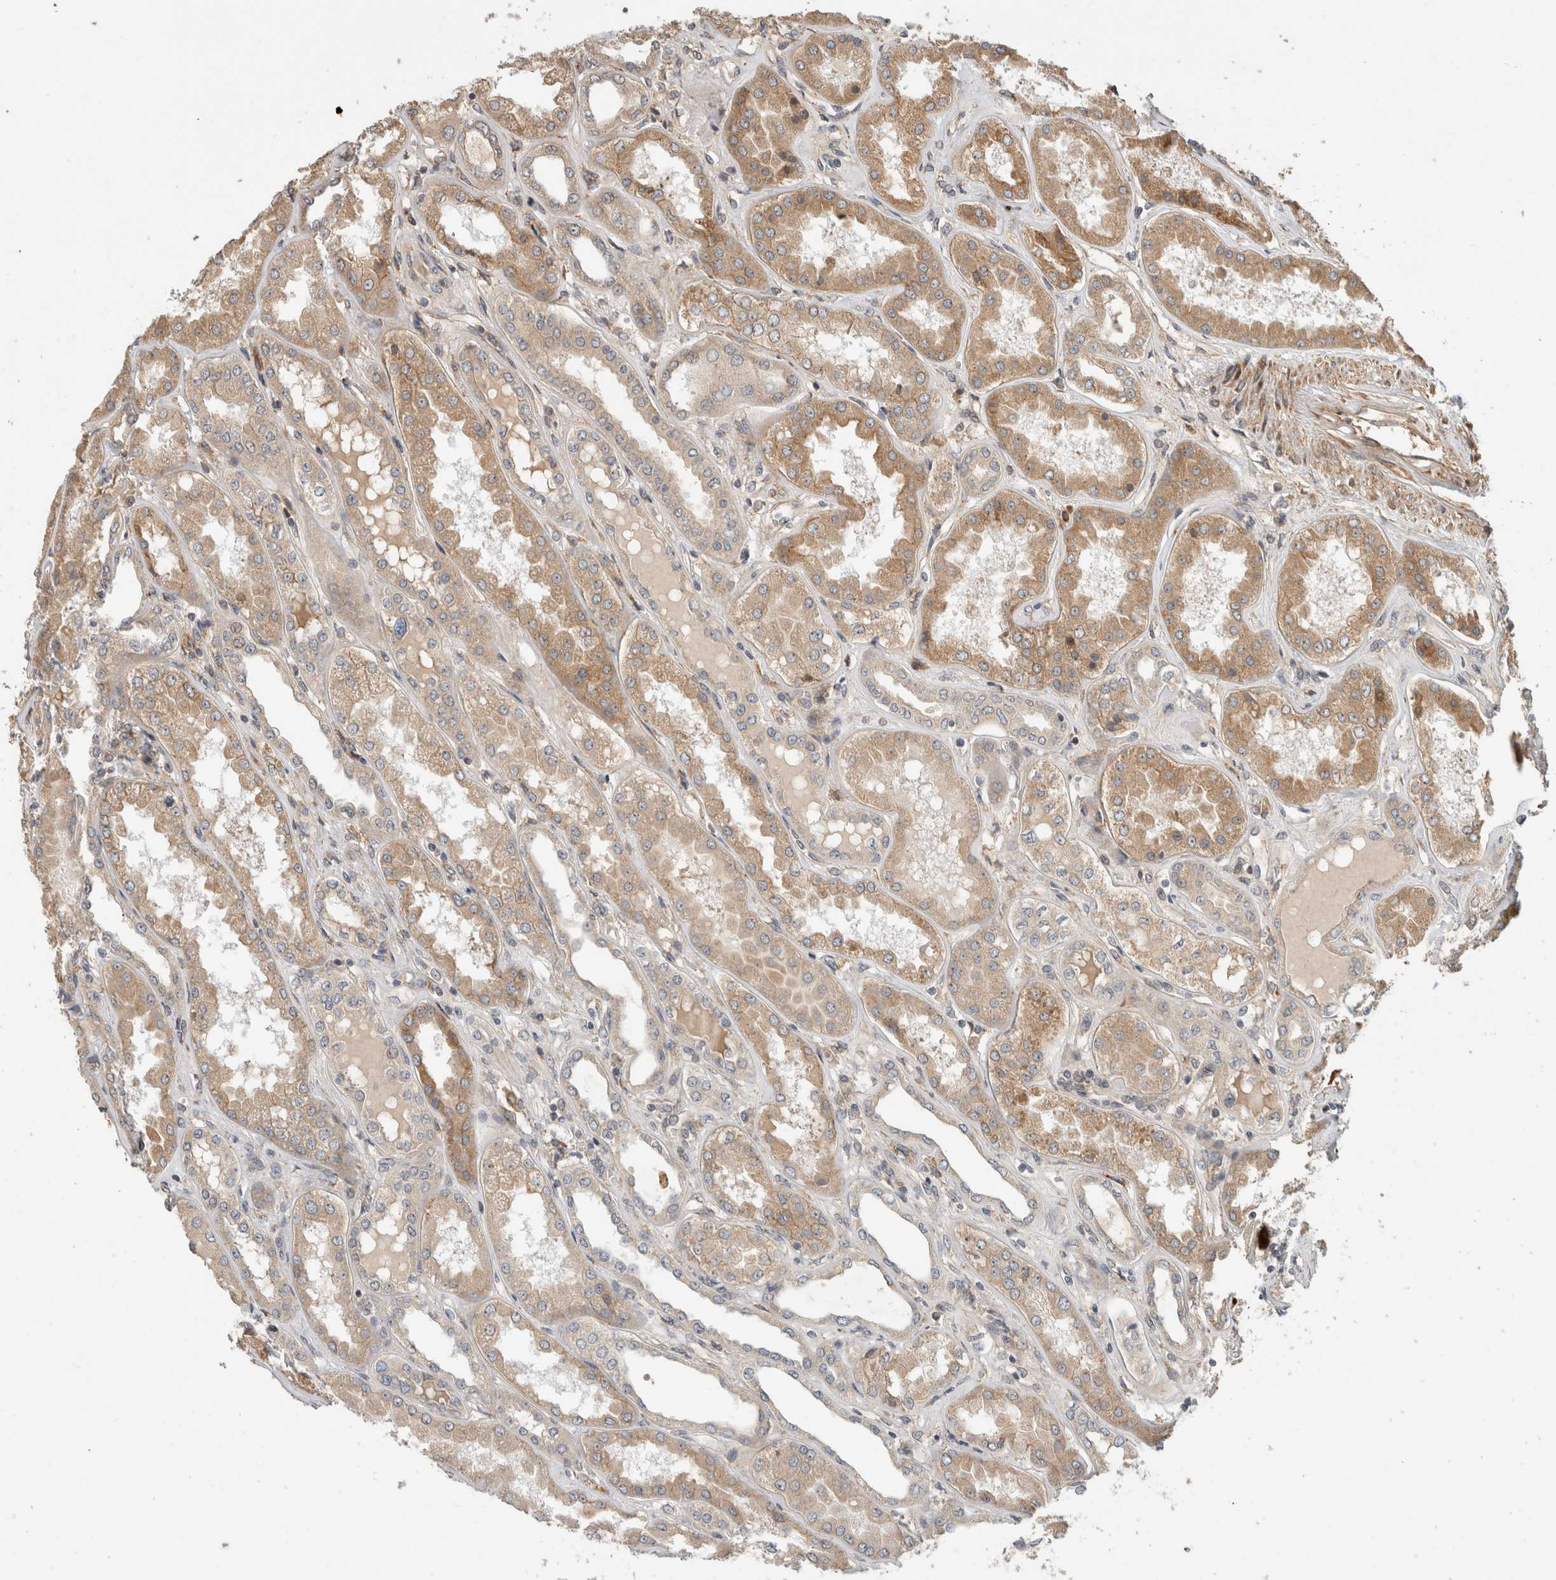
{"staining": {"intensity": "moderate", "quantity": "25%-75%", "location": "cytoplasmic/membranous"}, "tissue": "kidney", "cell_type": "Cells in glomeruli", "image_type": "normal", "snomed": [{"axis": "morphology", "description": "Normal tissue, NOS"}, {"axis": "topography", "description": "Kidney"}], "caption": "Moderate cytoplasmic/membranous staining for a protein is seen in approximately 25%-75% of cells in glomeruli of benign kidney using immunohistochemistry.", "gene": "PCDHB15", "patient": {"sex": "female", "age": 56}}